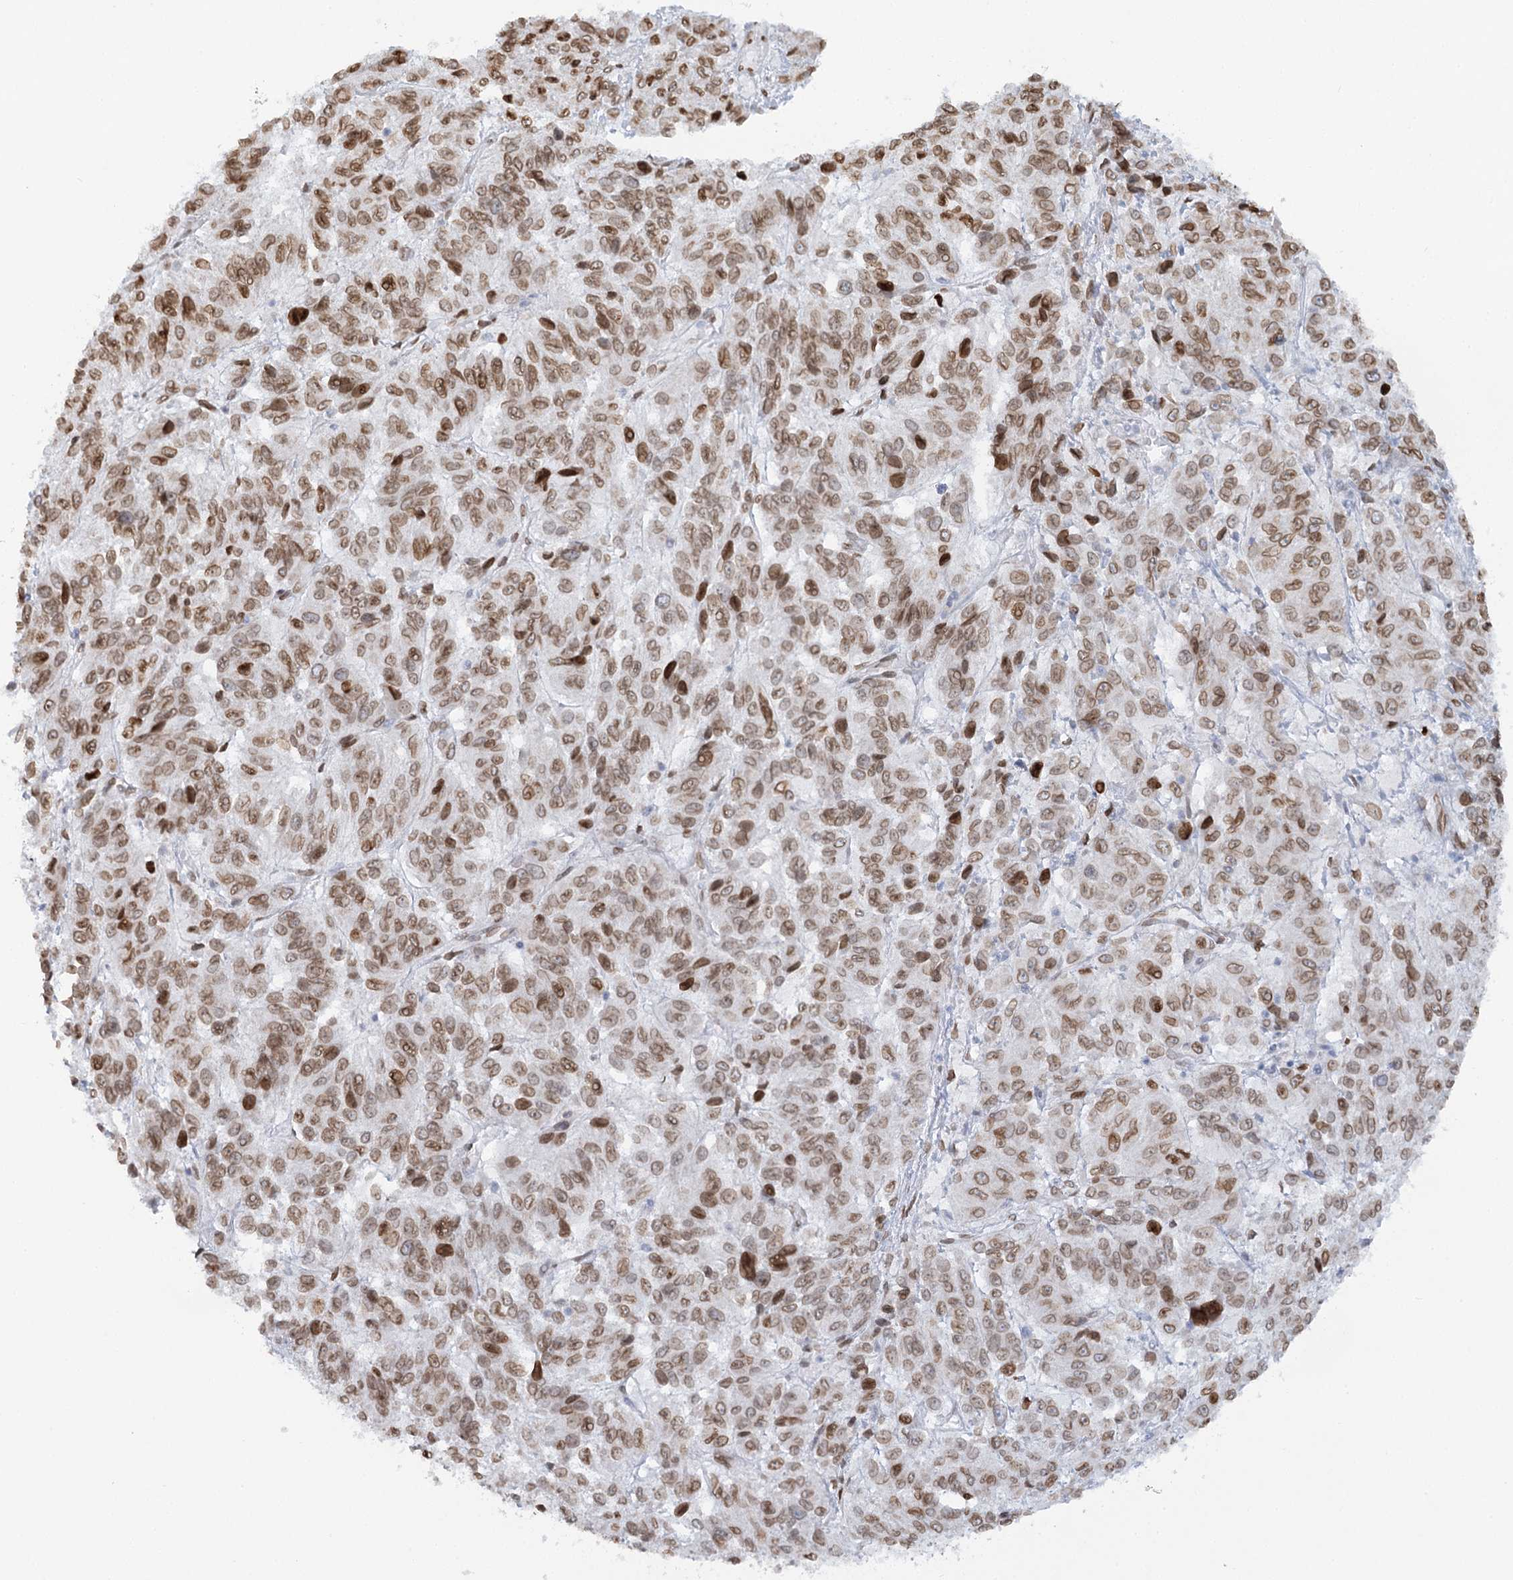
{"staining": {"intensity": "moderate", "quantity": ">75%", "location": "nuclear"}, "tissue": "melanoma", "cell_type": "Tumor cells", "image_type": "cancer", "snomed": [{"axis": "morphology", "description": "Malignant melanoma, Metastatic site"}, {"axis": "topography", "description": "Lung"}], "caption": "A brown stain shows moderate nuclear positivity of a protein in human malignant melanoma (metastatic site) tumor cells.", "gene": "VWA5A", "patient": {"sex": "male", "age": 64}}